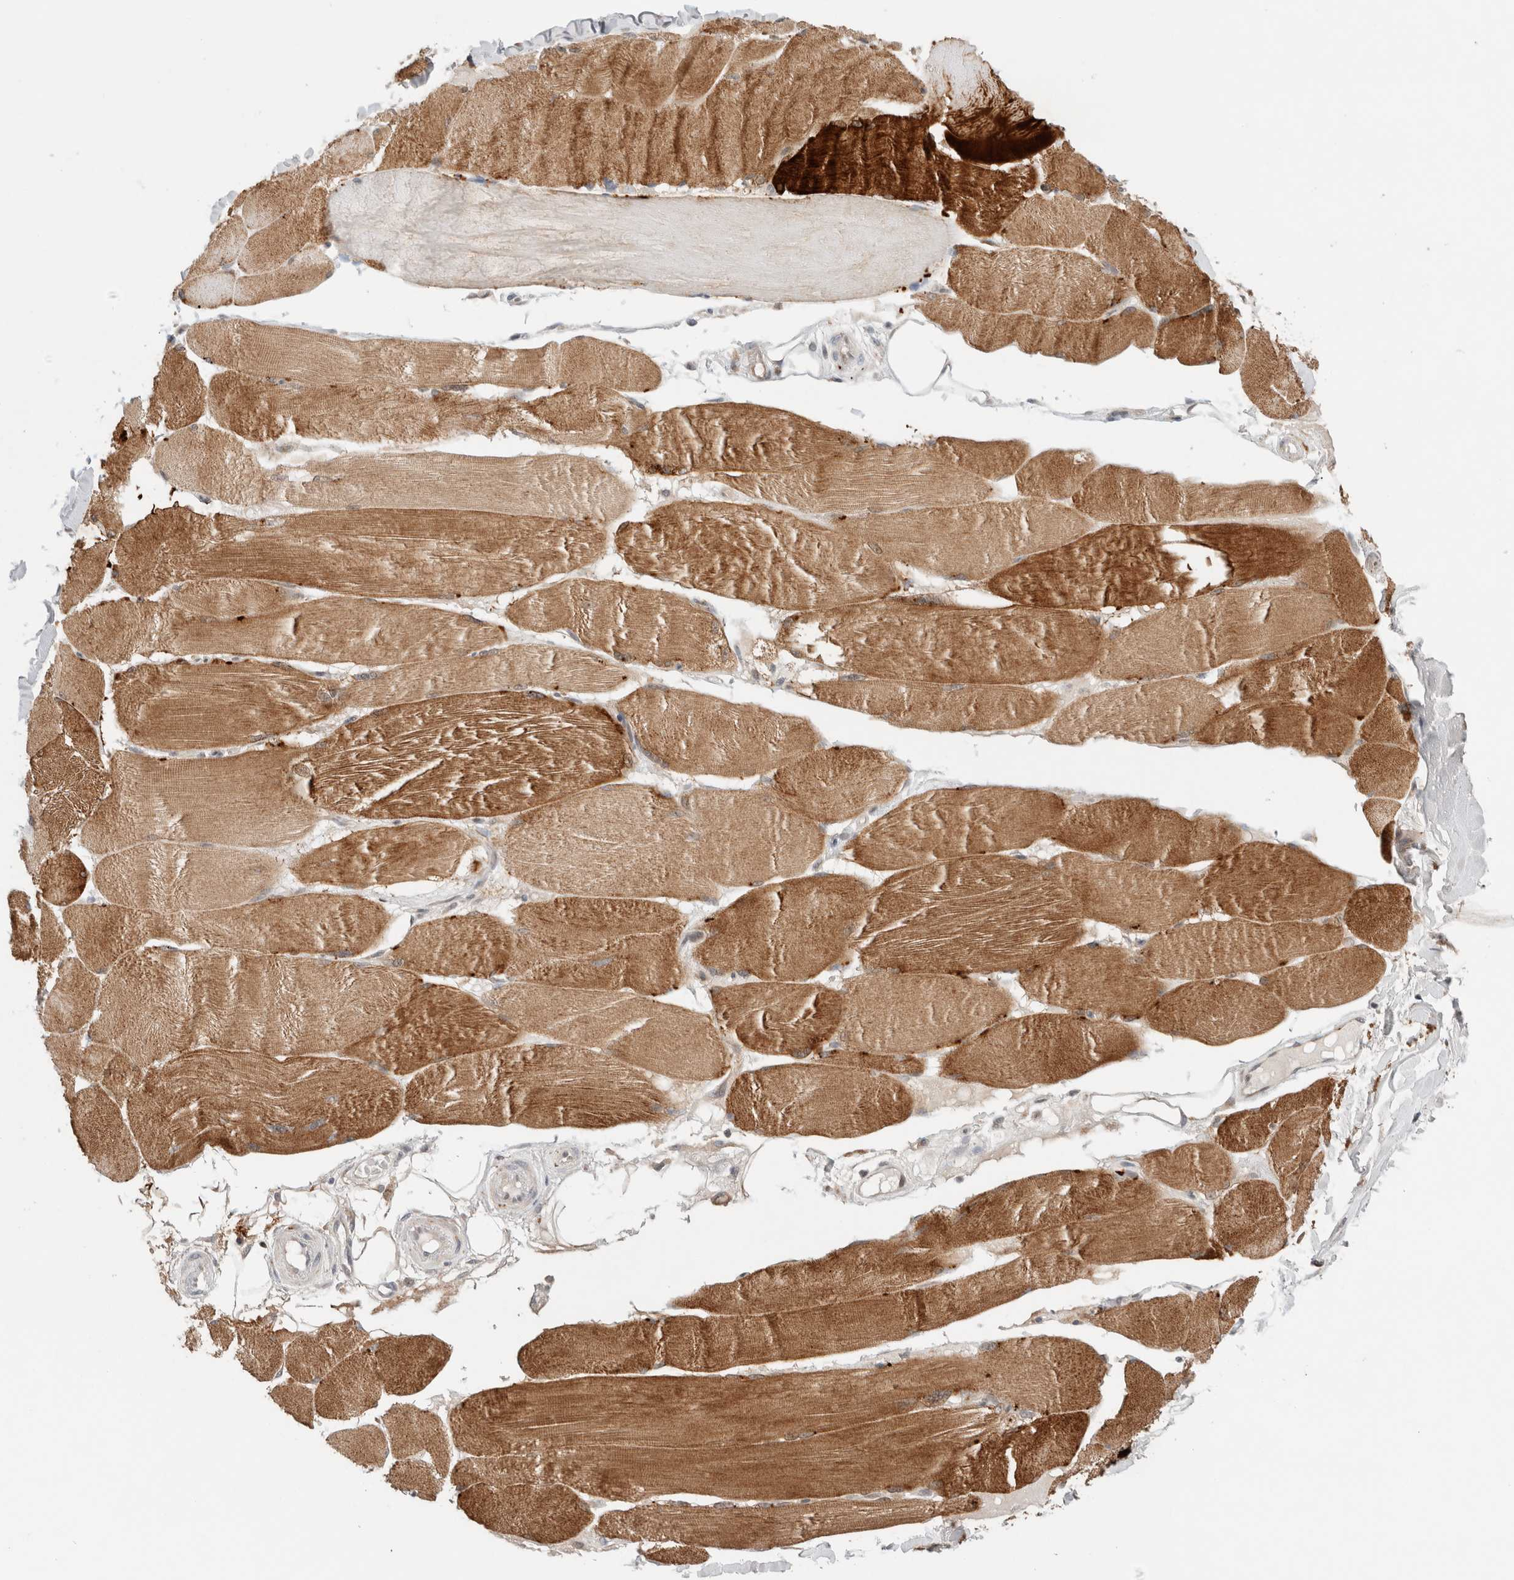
{"staining": {"intensity": "moderate", "quantity": ">75%", "location": "cytoplasmic/membranous"}, "tissue": "skeletal muscle", "cell_type": "Myocytes", "image_type": "normal", "snomed": [{"axis": "morphology", "description": "Normal tissue, NOS"}, {"axis": "topography", "description": "Skin"}, {"axis": "topography", "description": "Skeletal muscle"}], "caption": "Immunohistochemistry of benign human skeletal muscle displays medium levels of moderate cytoplasmic/membranous positivity in about >75% of myocytes. Nuclei are stained in blue.", "gene": "ERI3", "patient": {"sex": "male", "age": 83}}